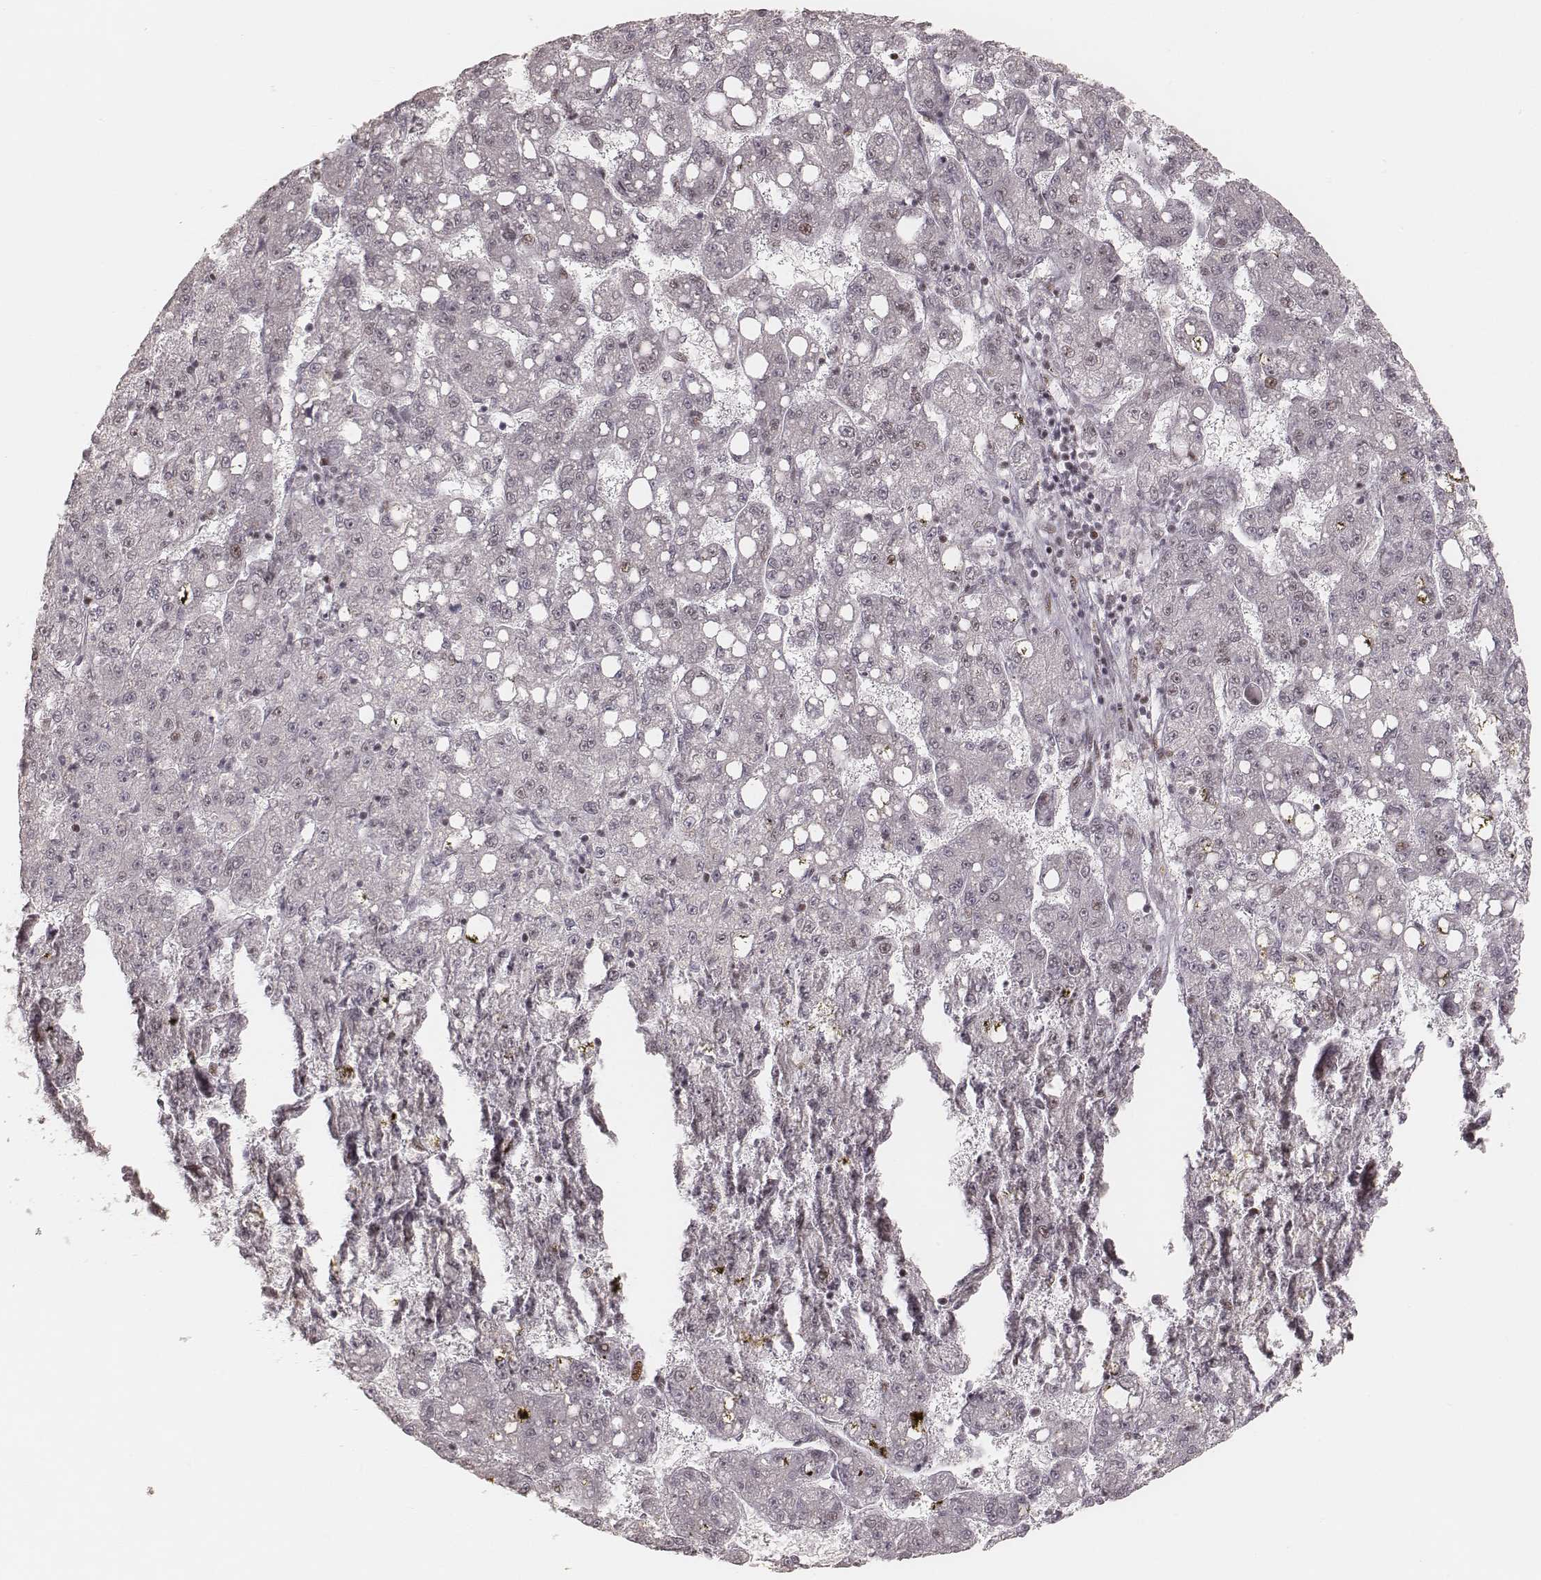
{"staining": {"intensity": "negative", "quantity": "none", "location": "none"}, "tissue": "liver cancer", "cell_type": "Tumor cells", "image_type": "cancer", "snomed": [{"axis": "morphology", "description": "Carcinoma, Hepatocellular, NOS"}, {"axis": "topography", "description": "Liver"}], "caption": "Immunohistochemistry (IHC) photomicrograph of neoplastic tissue: human liver cancer stained with DAB displays no significant protein staining in tumor cells. (Stains: DAB (3,3'-diaminobenzidine) IHC with hematoxylin counter stain, Microscopy: brightfield microscopy at high magnification).", "gene": "HNRNPC", "patient": {"sex": "female", "age": 65}}